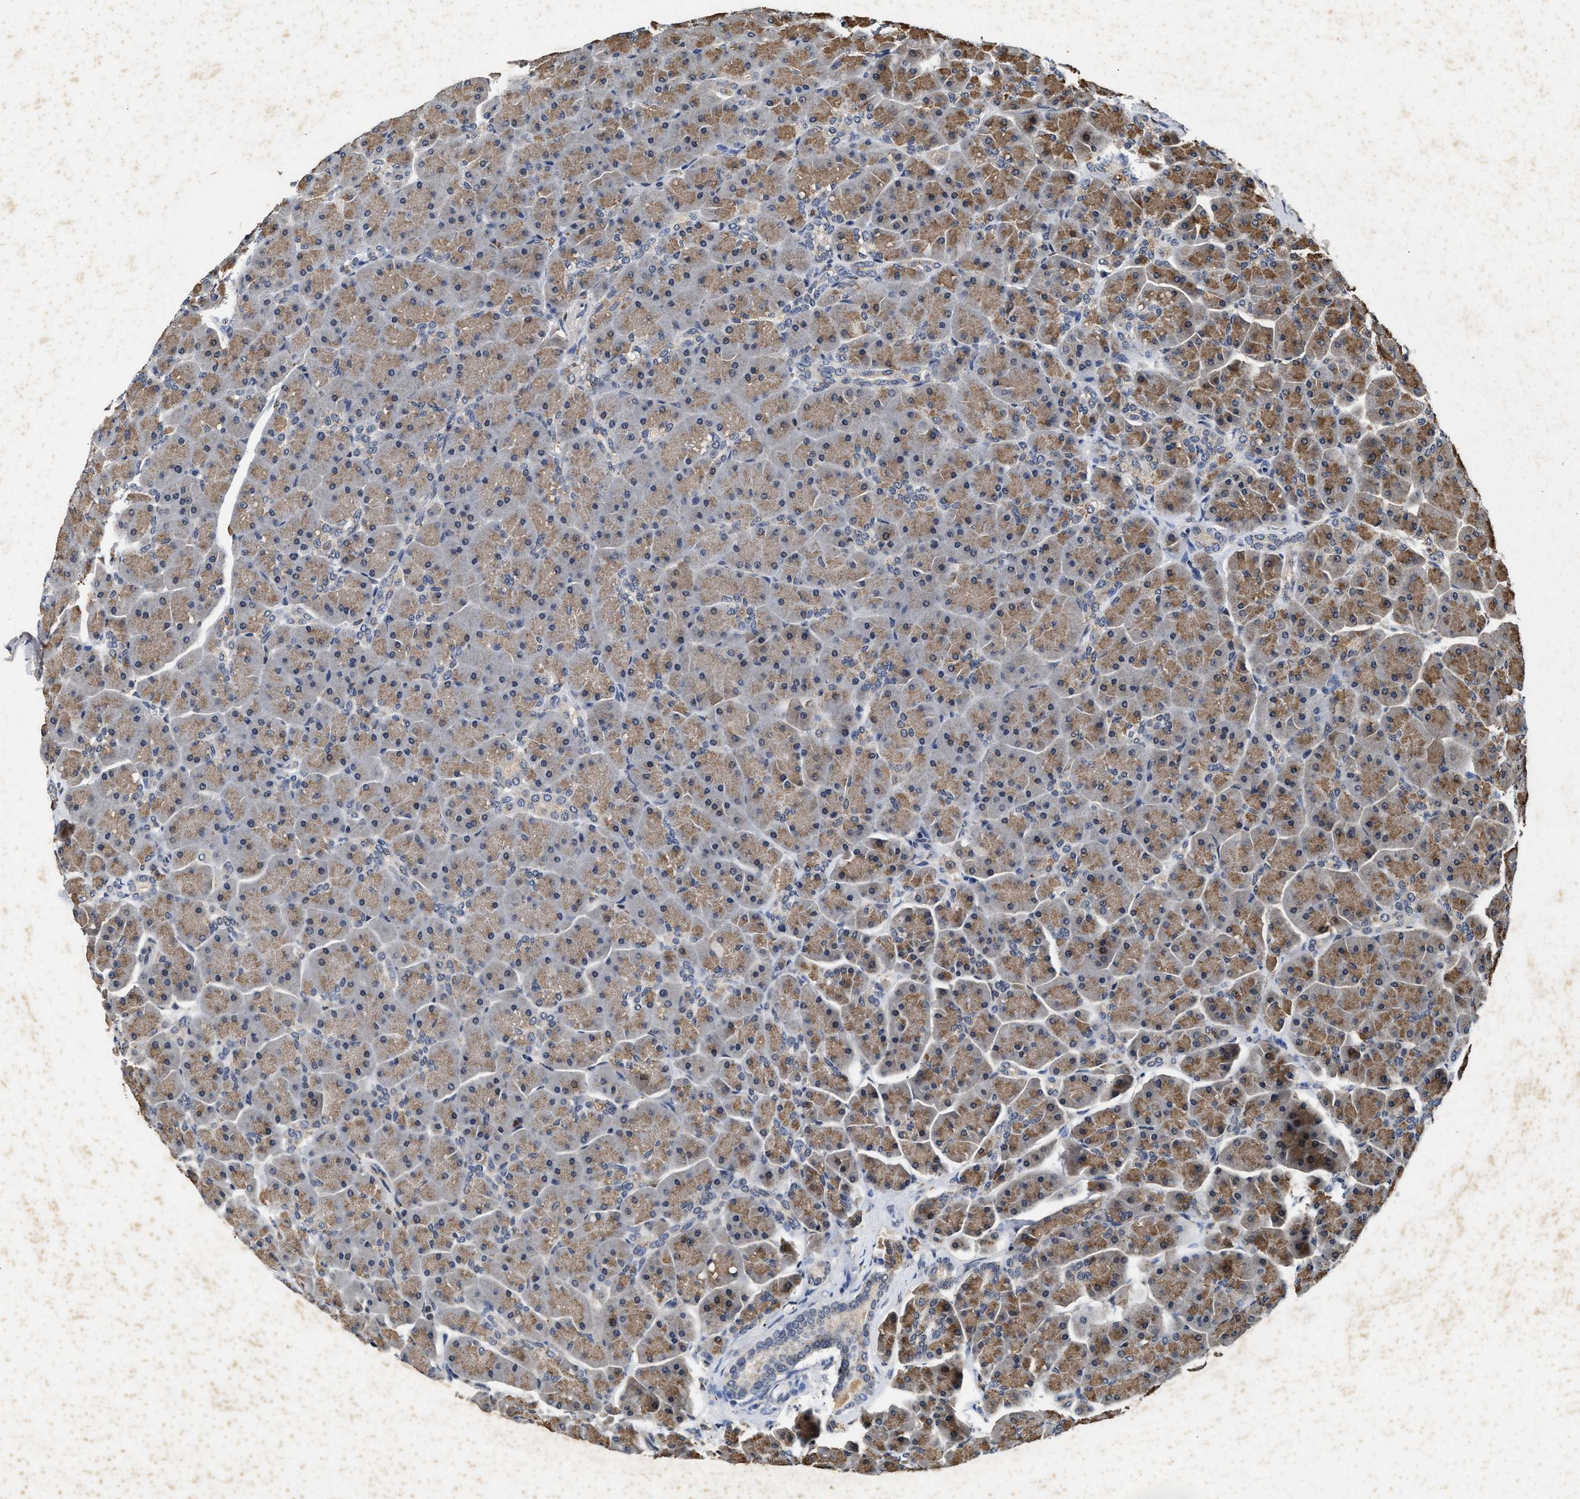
{"staining": {"intensity": "moderate", "quantity": ">75%", "location": "cytoplasmic/membranous"}, "tissue": "pancreas", "cell_type": "Exocrine glandular cells", "image_type": "normal", "snomed": [{"axis": "morphology", "description": "Normal tissue, NOS"}, {"axis": "topography", "description": "Pancreas"}], "caption": "Human pancreas stained for a protein (brown) demonstrates moderate cytoplasmic/membranous positive positivity in approximately >75% of exocrine glandular cells.", "gene": "ACOX1", "patient": {"sex": "male", "age": 66}}